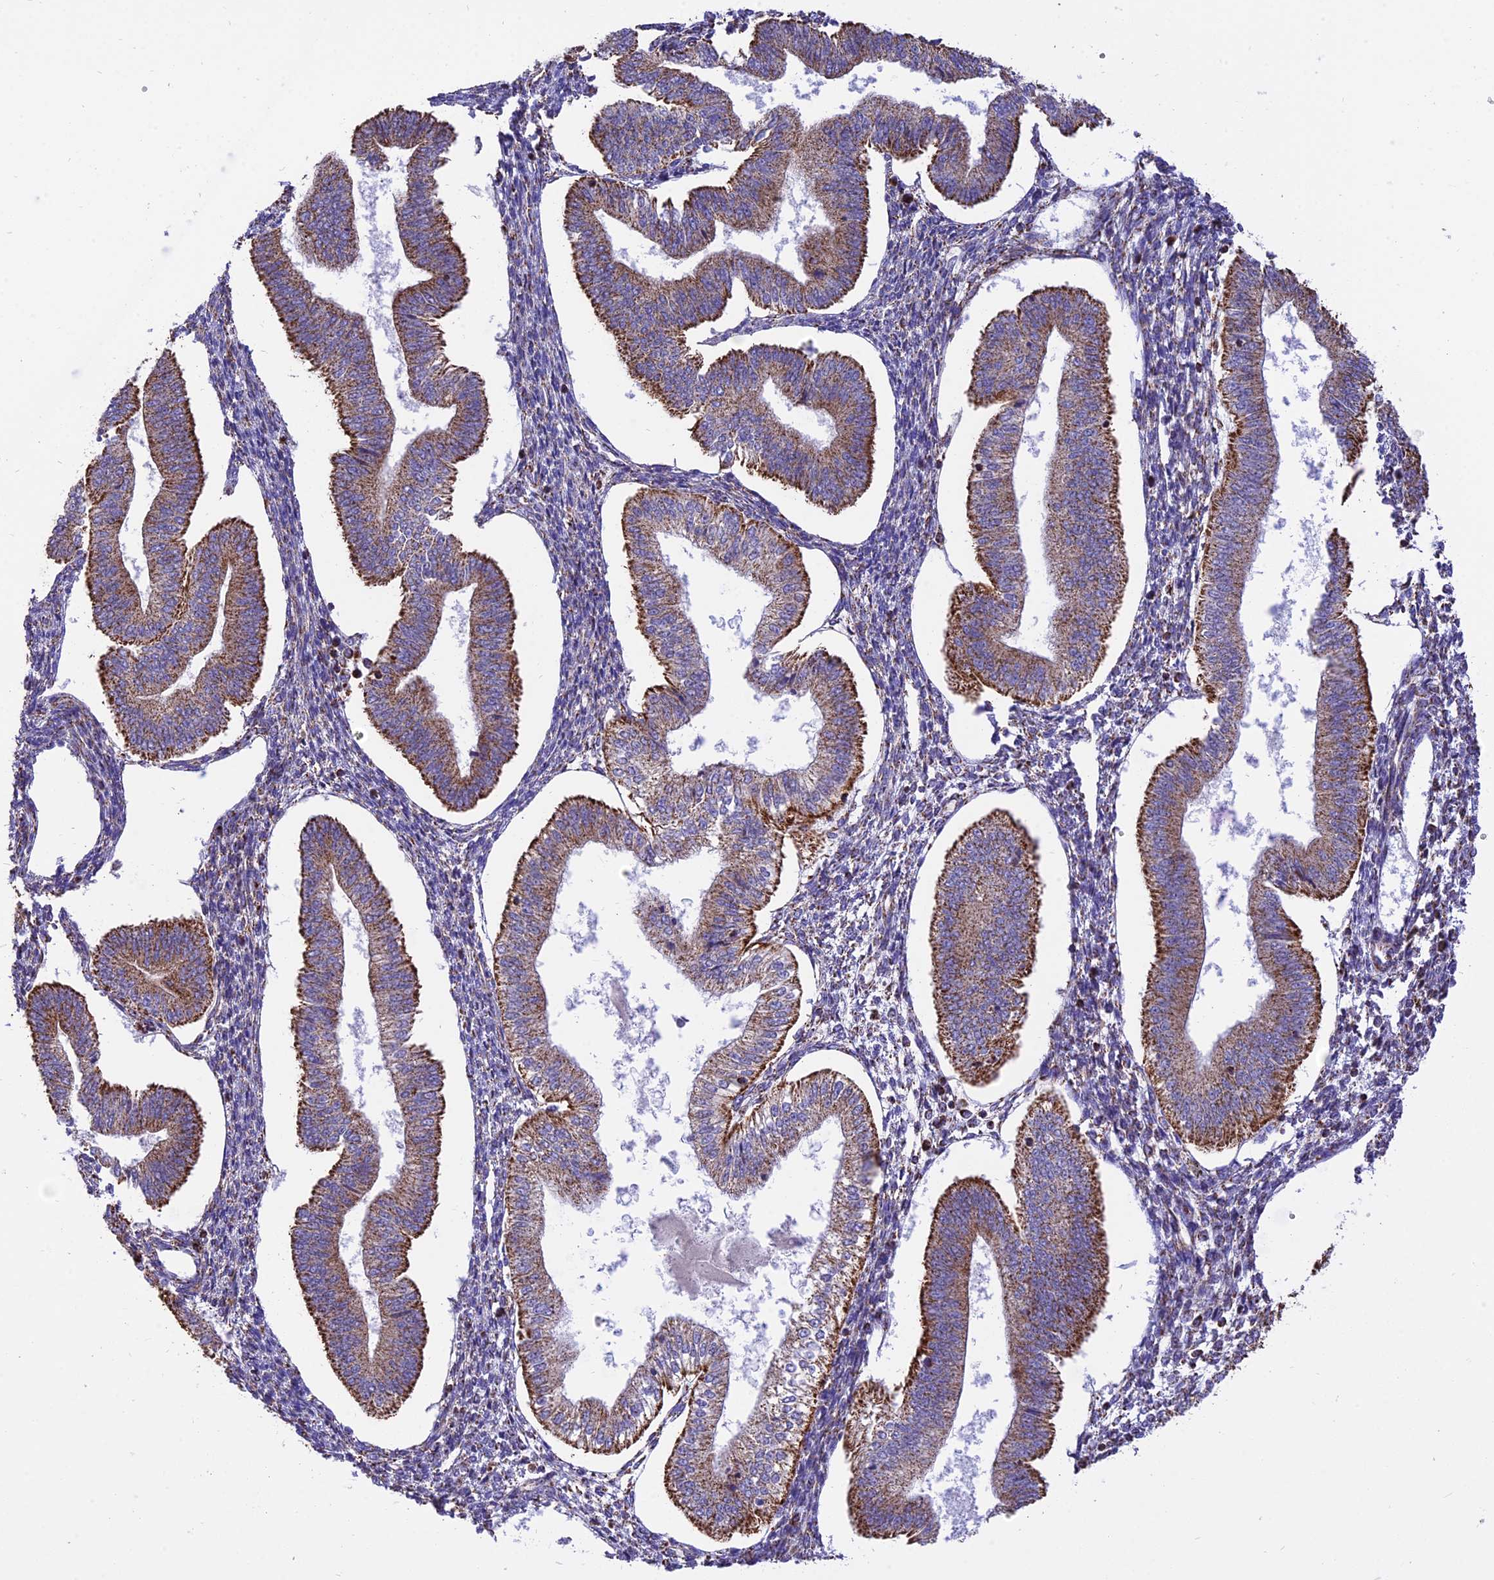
{"staining": {"intensity": "strong", "quantity": "<25%", "location": "cytoplasmic/membranous"}, "tissue": "endometrium", "cell_type": "Cells in endometrial stroma", "image_type": "normal", "snomed": [{"axis": "morphology", "description": "Normal tissue, NOS"}, {"axis": "topography", "description": "Endometrium"}], "caption": "Immunohistochemistry (IHC) of benign human endometrium exhibits medium levels of strong cytoplasmic/membranous staining in approximately <25% of cells in endometrial stroma.", "gene": "TTC4", "patient": {"sex": "female", "age": 34}}